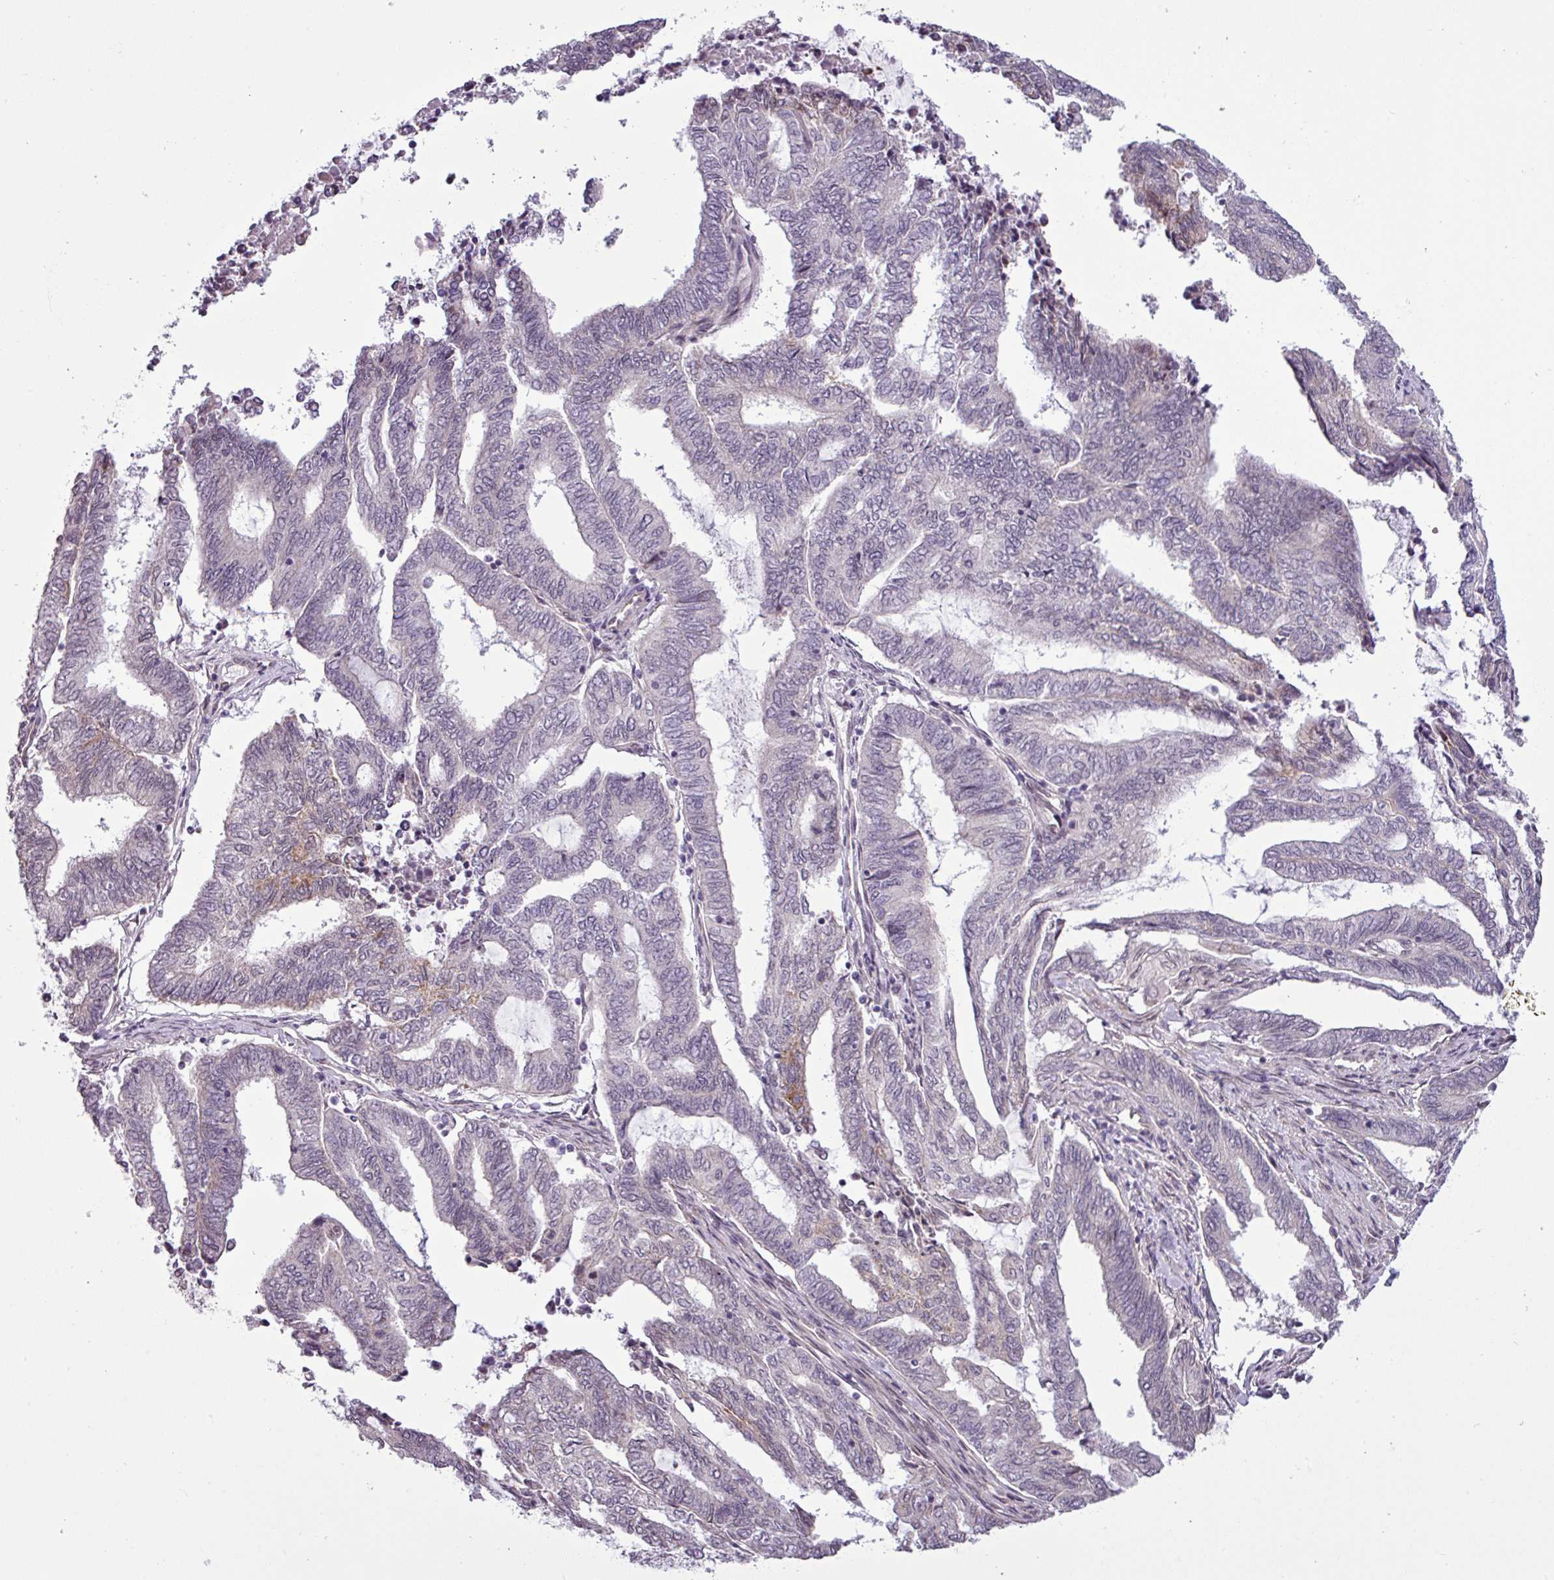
{"staining": {"intensity": "negative", "quantity": "none", "location": "none"}, "tissue": "endometrial cancer", "cell_type": "Tumor cells", "image_type": "cancer", "snomed": [{"axis": "morphology", "description": "Adenocarcinoma, NOS"}, {"axis": "topography", "description": "Uterus"}, {"axis": "topography", "description": "Endometrium"}], "caption": "This photomicrograph is of adenocarcinoma (endometrial) stained with immunohistochemistry (IHC) to label a protein in brown with the nuclei are counter-stained blue. There is no expression in tumor cells. Nuclei are stained in blue.", "gene": "GPT2", "patient": {"sex": "female", "age": 70}}